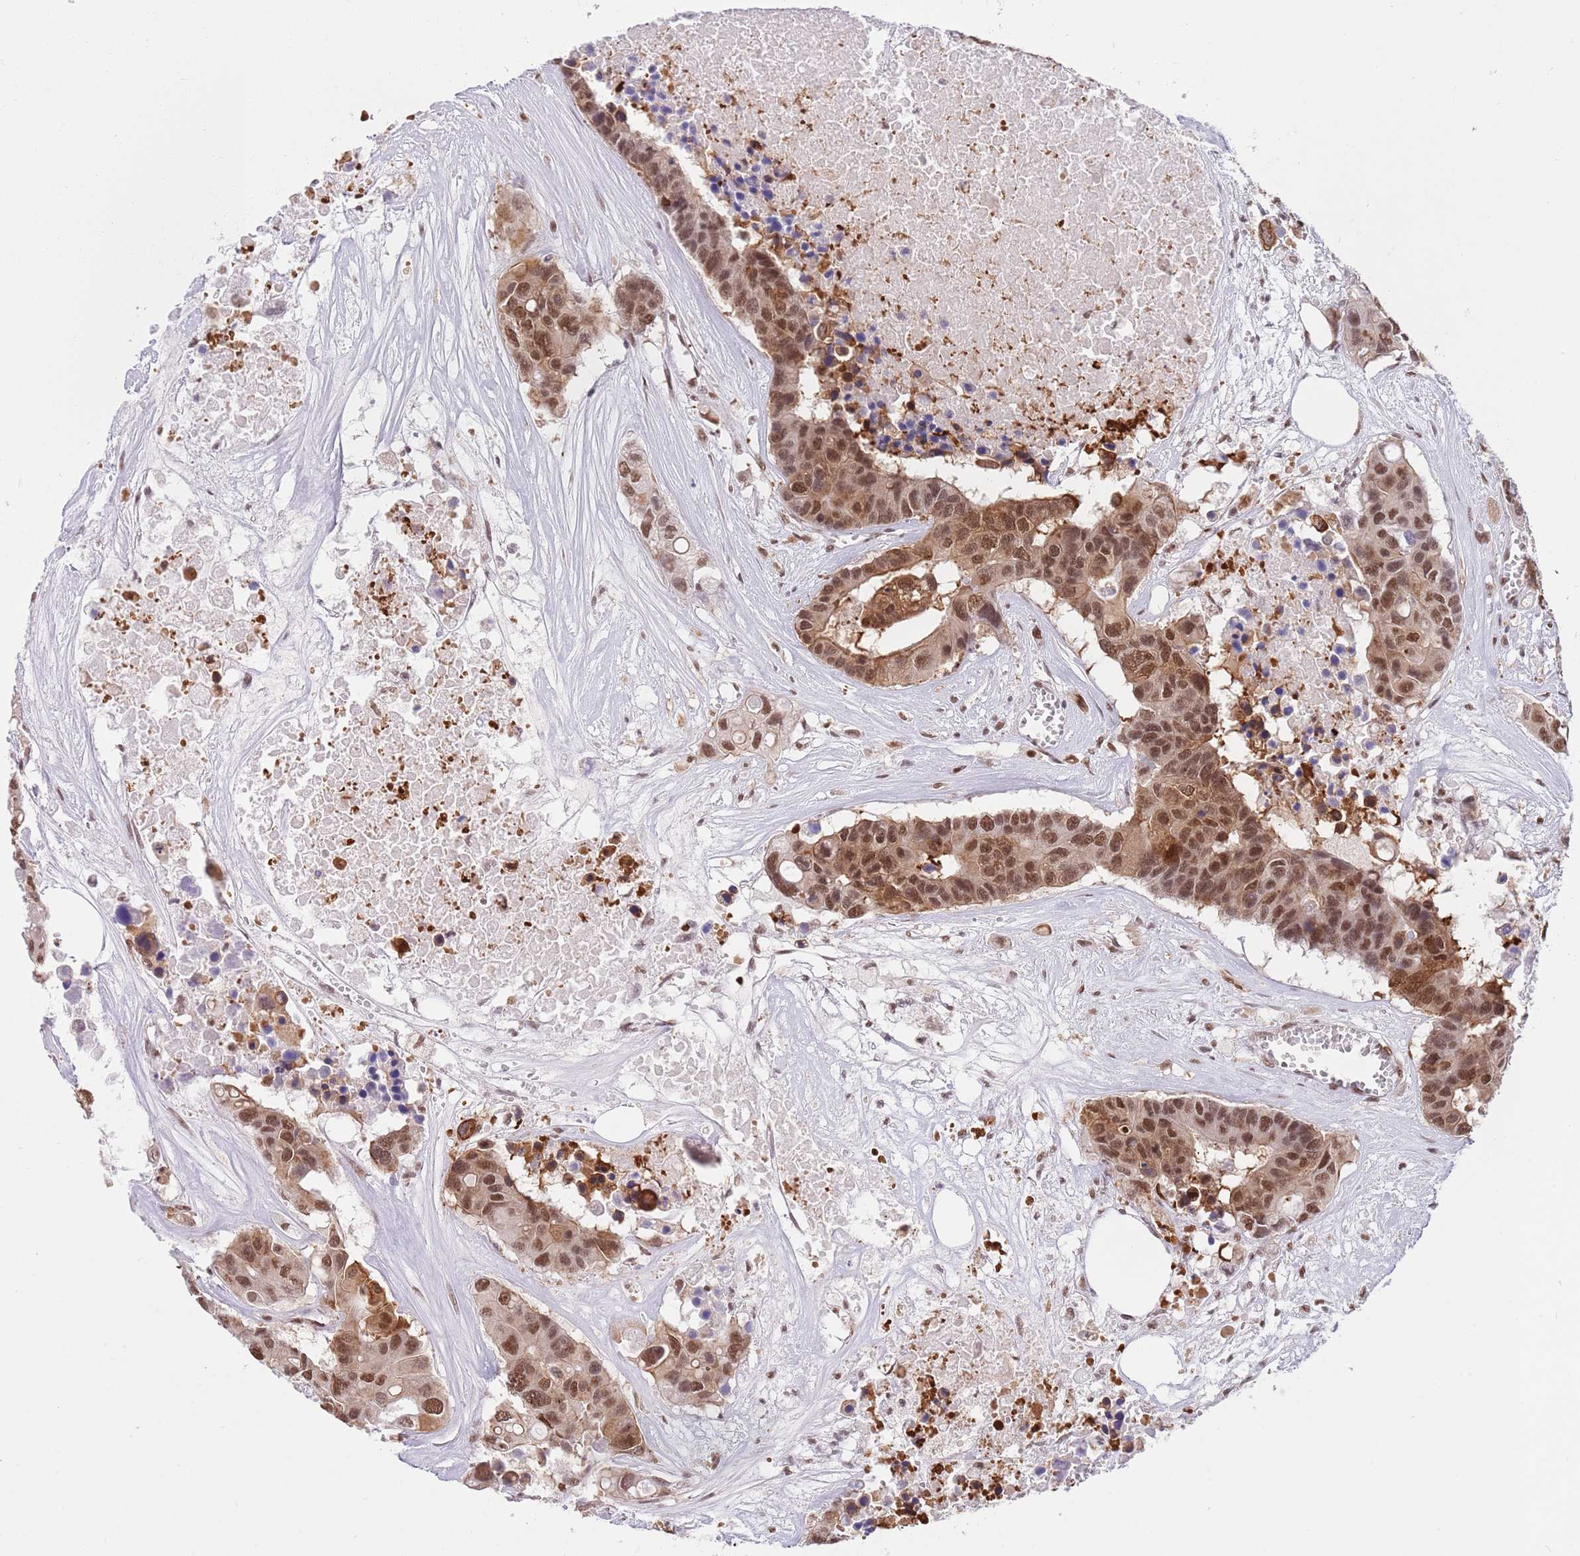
{"staining": {"intensity": "moderate", "quantity": ">75%", "location": "nuclear"}, "tissue": "colorectal cancer", "cell_type": "Tumor cells", "image_type": "cancer", "snomed": [{"axis": "morphology", "description": "Adenocarcinoma, NOS"}, {"axis": "topography", "description": "Colon"}], "caption": "Tumor cells demonstrate medium levels of moderate nuclear staining in approximately >75% of cells in human colorectal cancer (adenocarcinoma).", "gene": "TRIM32", "patient": {"sex": "male", "age": 77}}